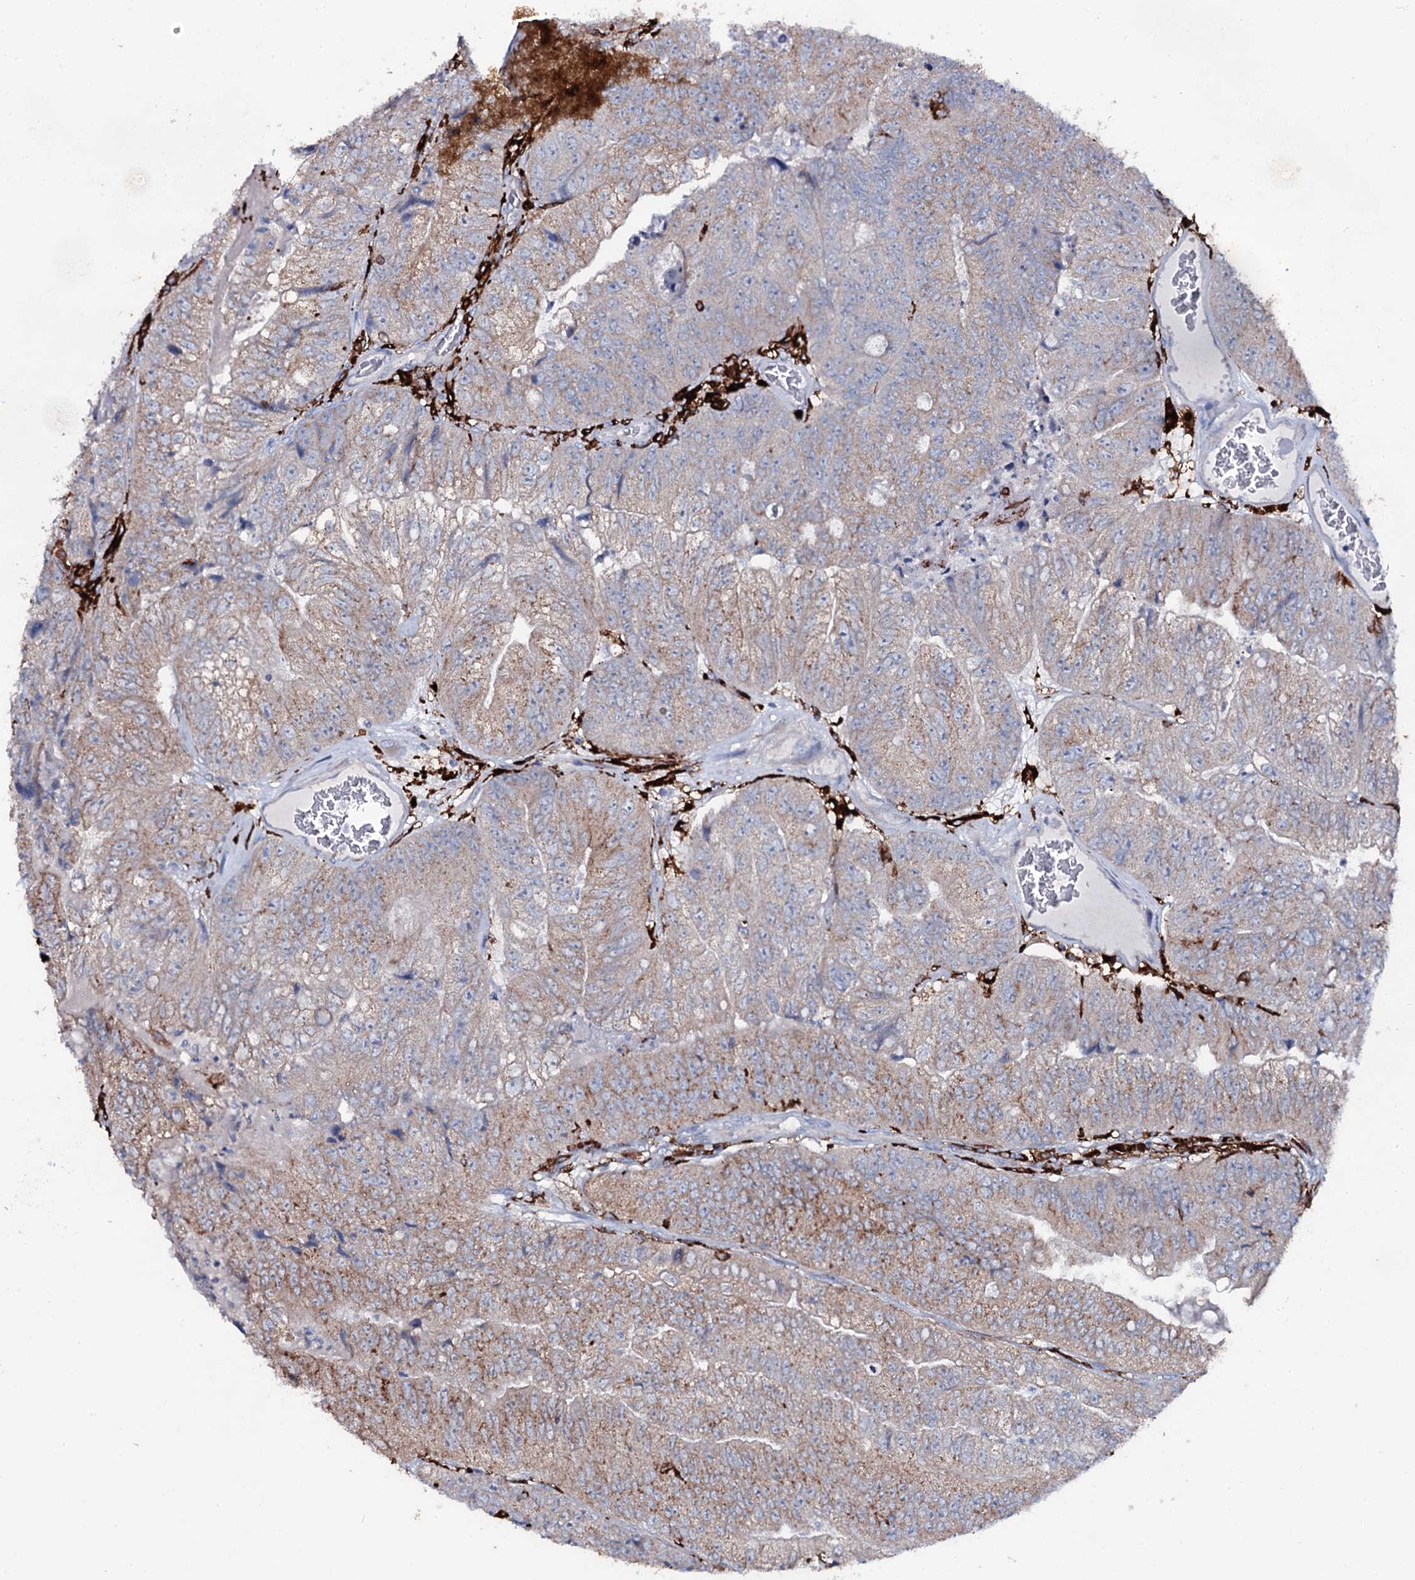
{"staining": {"intensity": "moderate", "quantity": "25%-75%", "location": "cytoplasmic/membranous"}, "tissue": "colorectal cancer", "cell_type": "Tumor cells", "image_type": "cancer", "snomed": [{"axis": "morphology", "description": "Adenocarcinoma, NOS"}, {"axis": "topography", "description": "Colon"}], "caption": "DAB (3,3'-diaminobenzidine) immunohistochemical staining of colorectal adenocarcinoma displays moderate cytoplasmic/membranous protein staining in about 25%-75% of tumor cells.", "gene": "OSBPL2", "patient": {"sex": "female", "age": 67}}